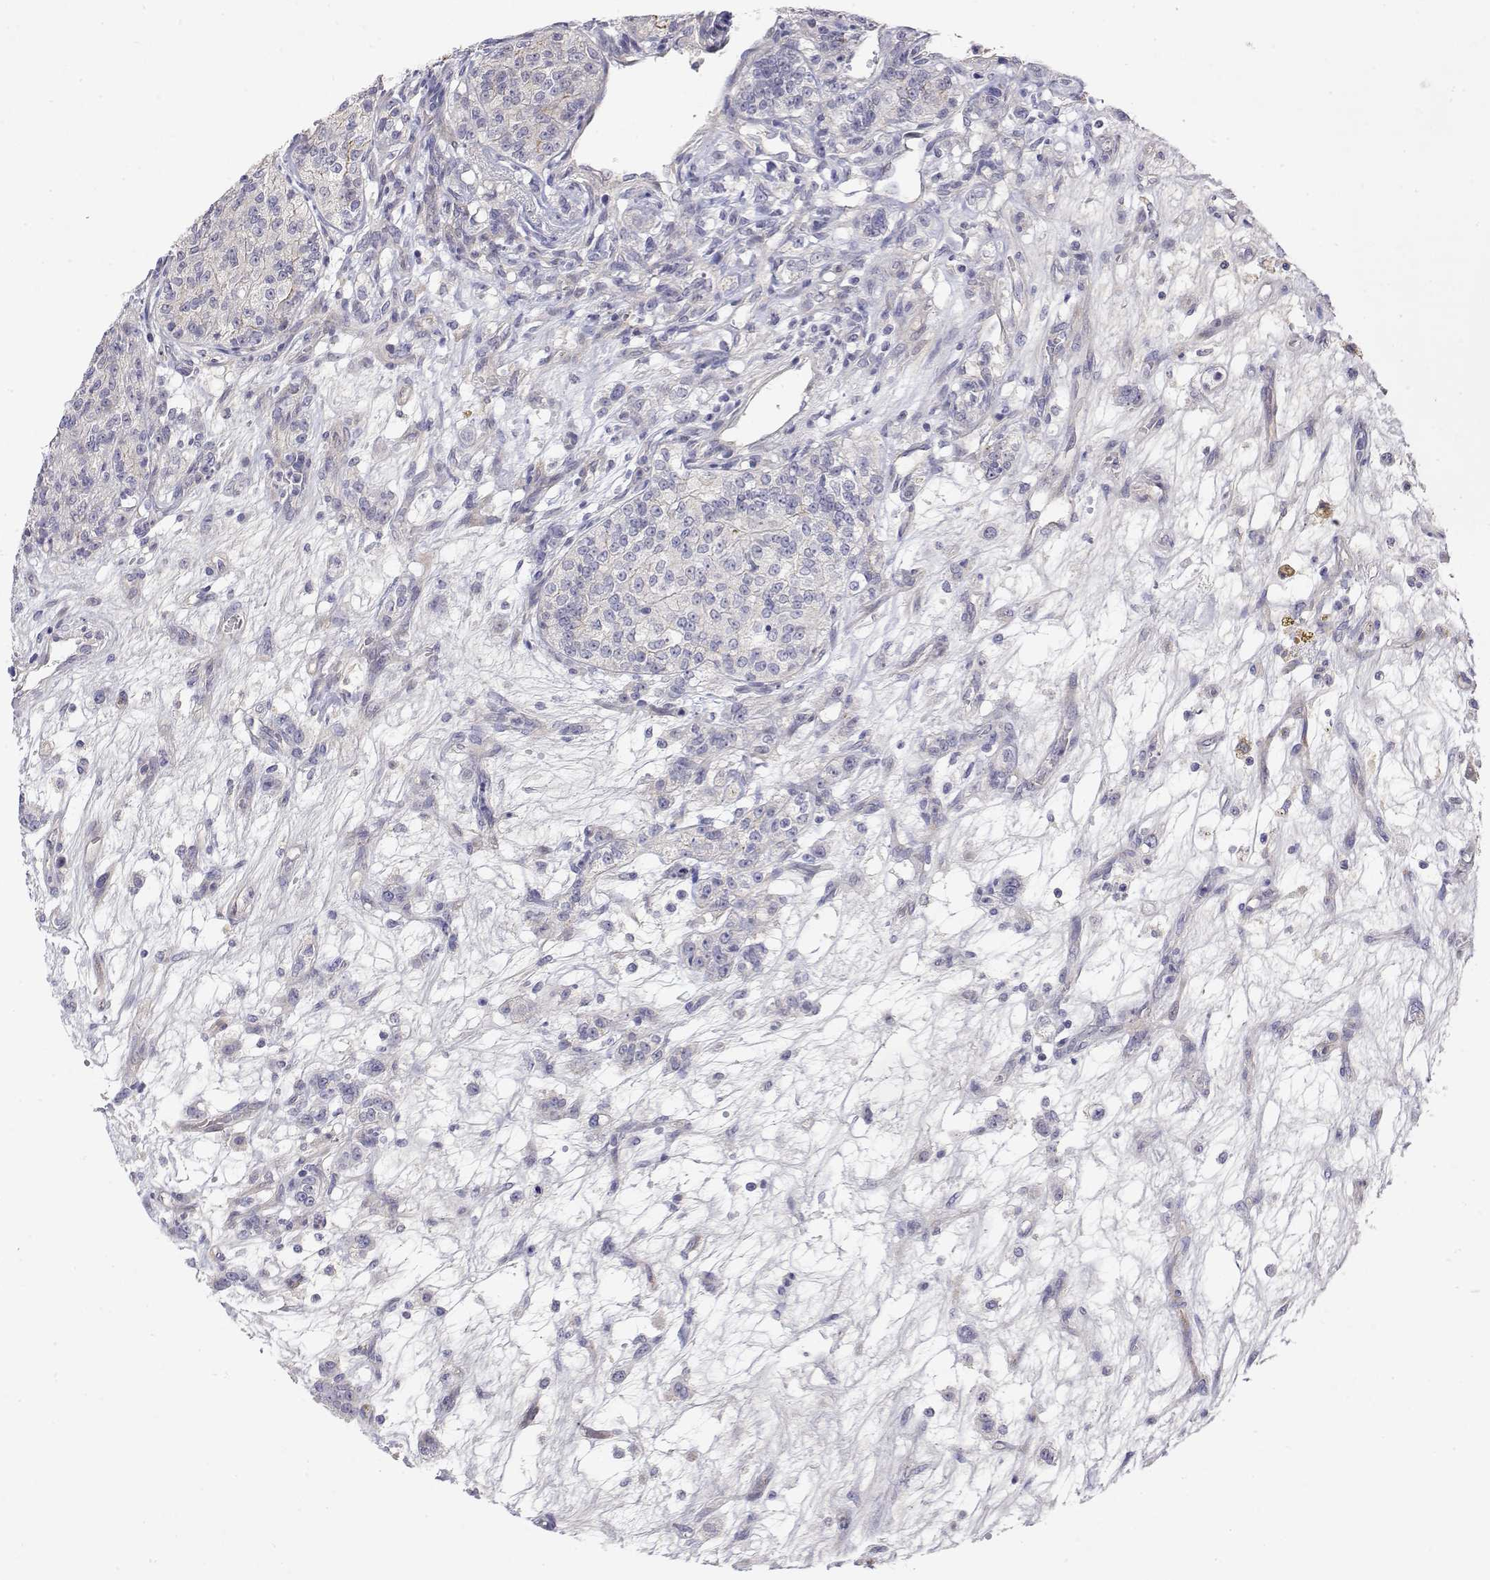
{"staining": {"intensity": "negative", "quantity": "none", "location": "none"}, "tissue": "renal cancer", "cell_type": "Tumor cells", "image_type": "cancer", "snomed": [{"axis": "morphology", "description": "Adenocarcinoma, NOS"}, {"axis": "topography", "description": "Kidney"}], "caption": "An image of renal cancer stained for a protein displays no brown staining in tumor cells.", "gene": "GGACT", "patient": {"sex": "female", "age": 63}}